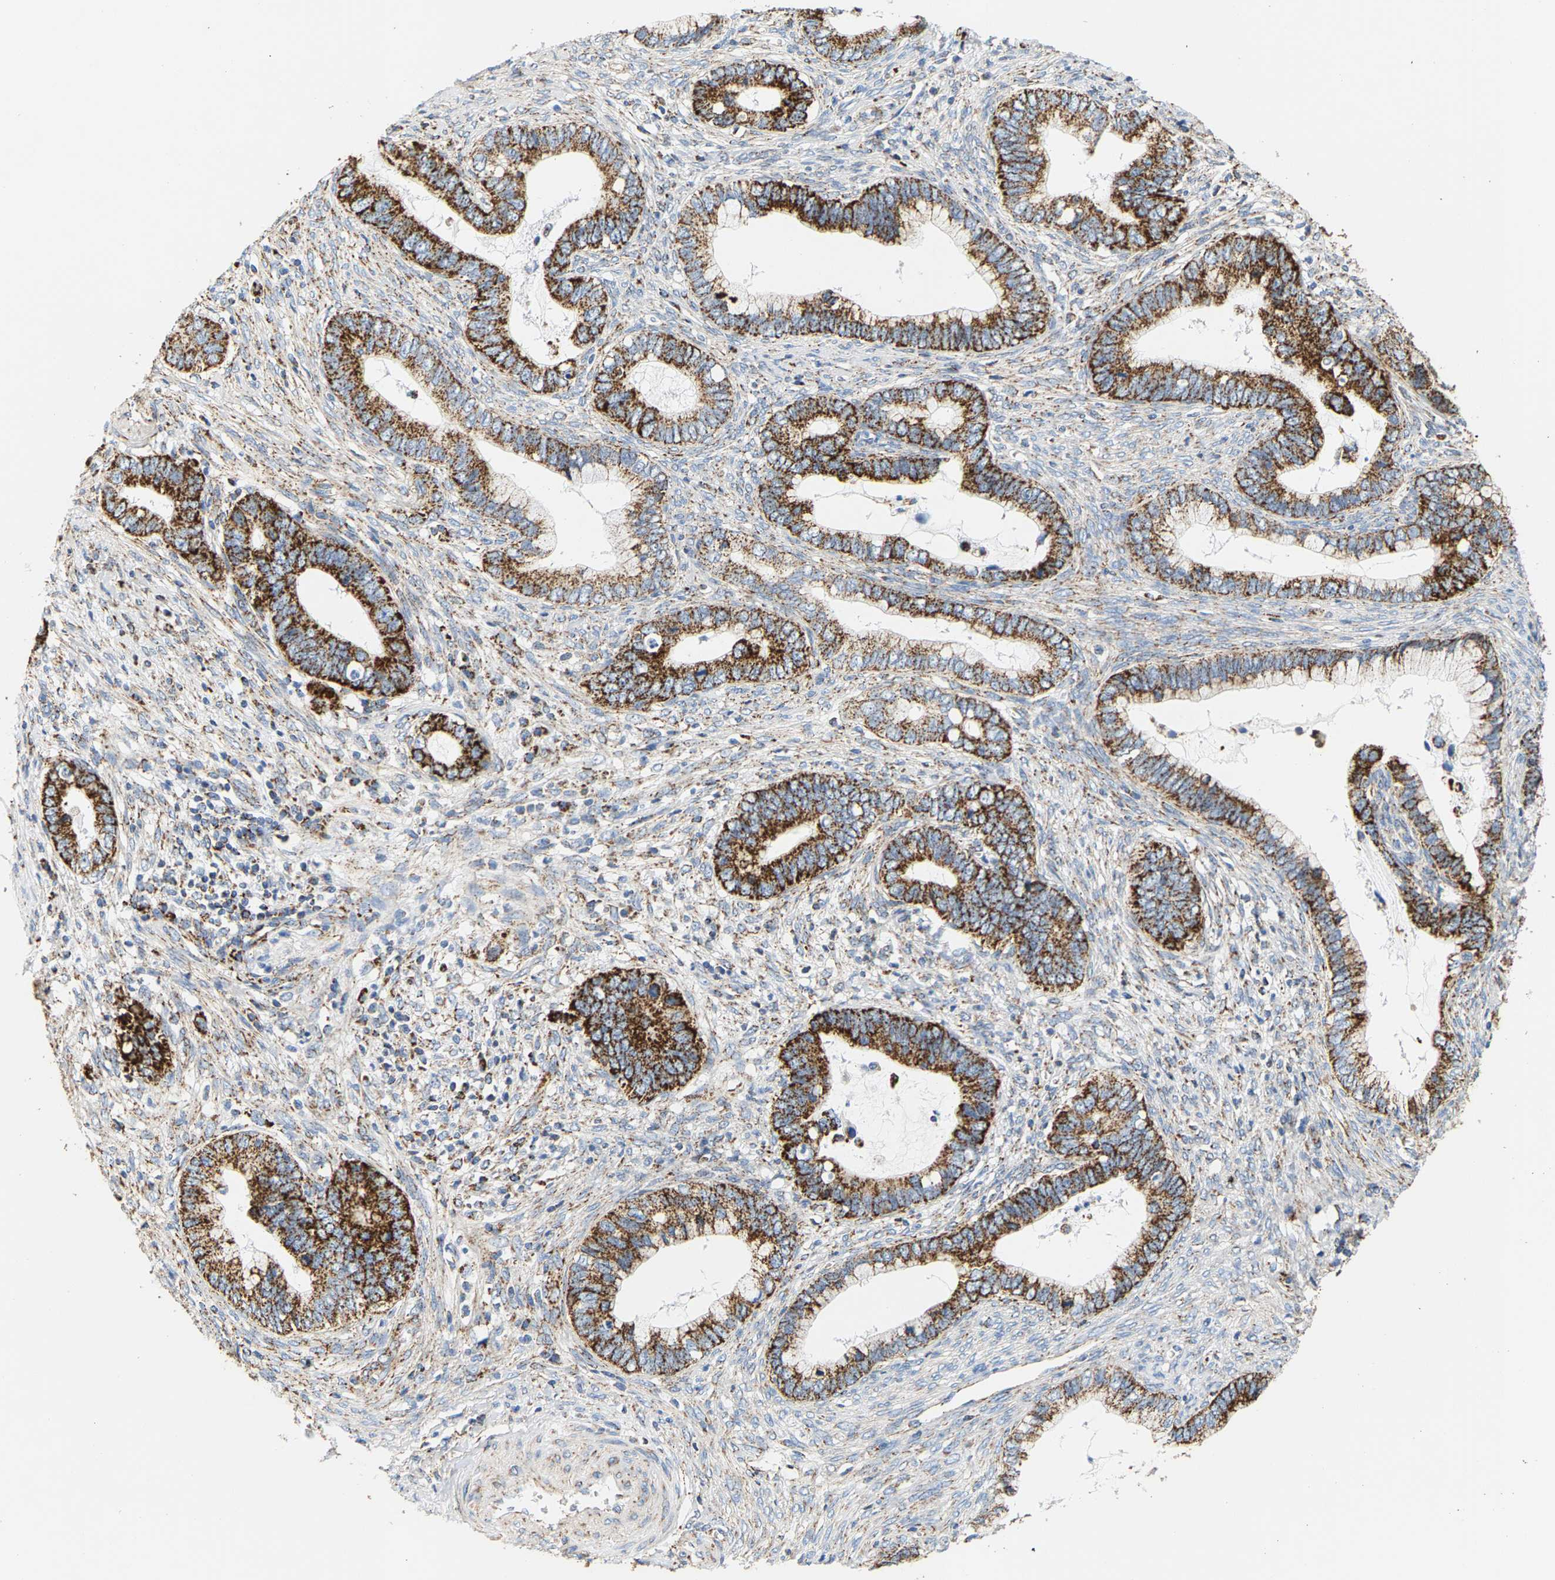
{"staining": {"intensity": "strong", "quantity": ">75%", "location": "cytoplasmic/membranous"}, "tissue": "cervical cancer", "cell_type": "Tumor cells", "image_type": "cancer", "snomed": [{"axis": "morphology", "description": "Adenocarcinoma, NOS"}, {"axis": "topography", "description": "Cervix"}], "caption": "Adenocarcinoma (cervical) stained with a brown dye reveals strong cytoplasmic/membranous positive positivity in approximately >75% of tumor cells.", "gene": "SHMT2", "patient": {"sex": "female", "age": 44}}